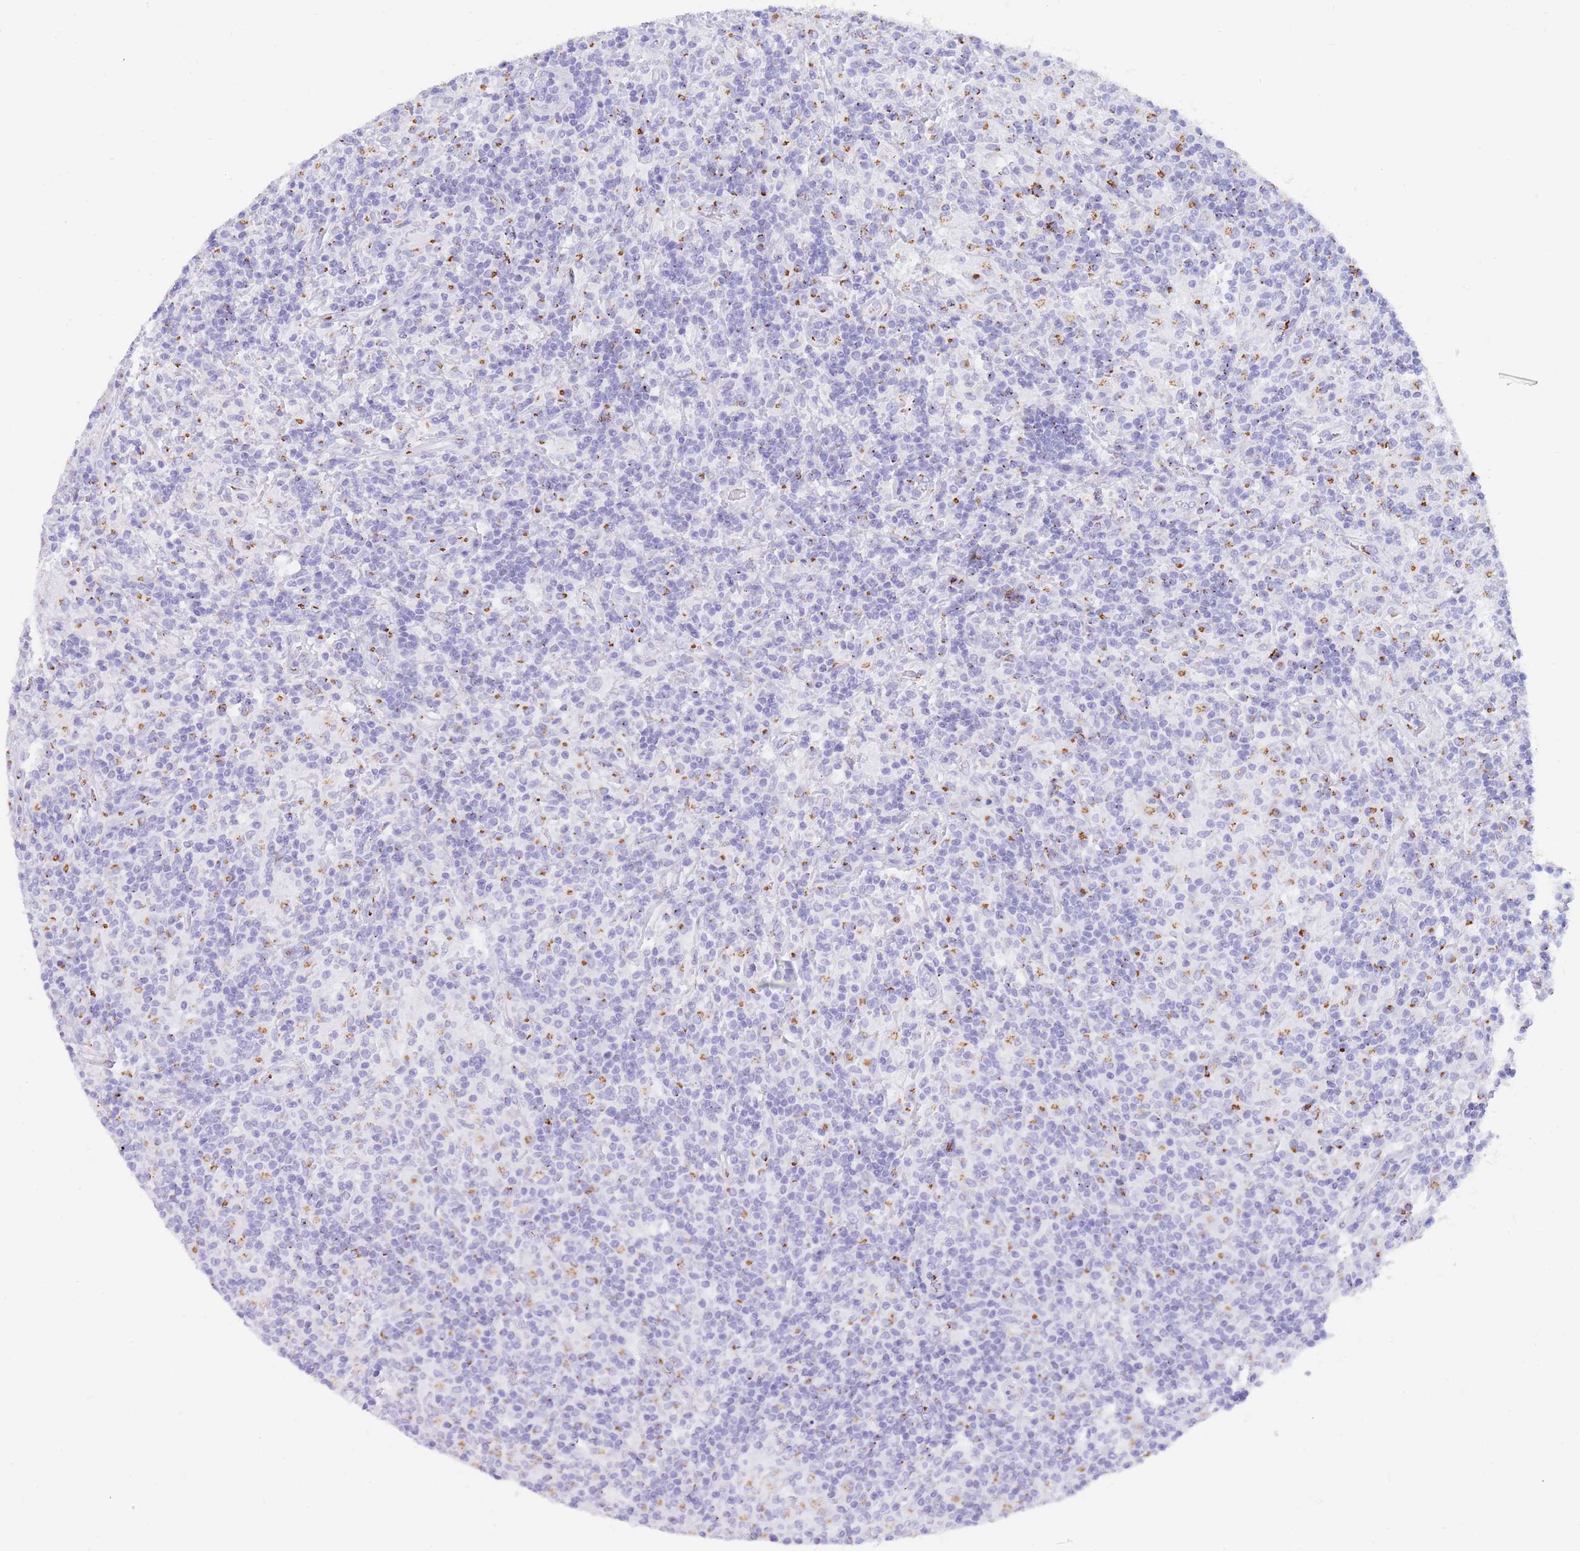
{"staining": {"intensity": "negative", "quantity": "none", "location": "none"}, "tissue": "lymphoma", "cell_type": "Tumor cells", "image_type": "cancer", "snomed": [{"axis": "morphology", "description": "Hodgkin's disease, NOS"}, {"axis": "topography", "description": "Lymph node"}], "caption": "This is an IHC image of human lymphoma. There is no expression in tumor cells.", "gene": "FAM3C", "patient": {"sex": "male", "age": 70}}